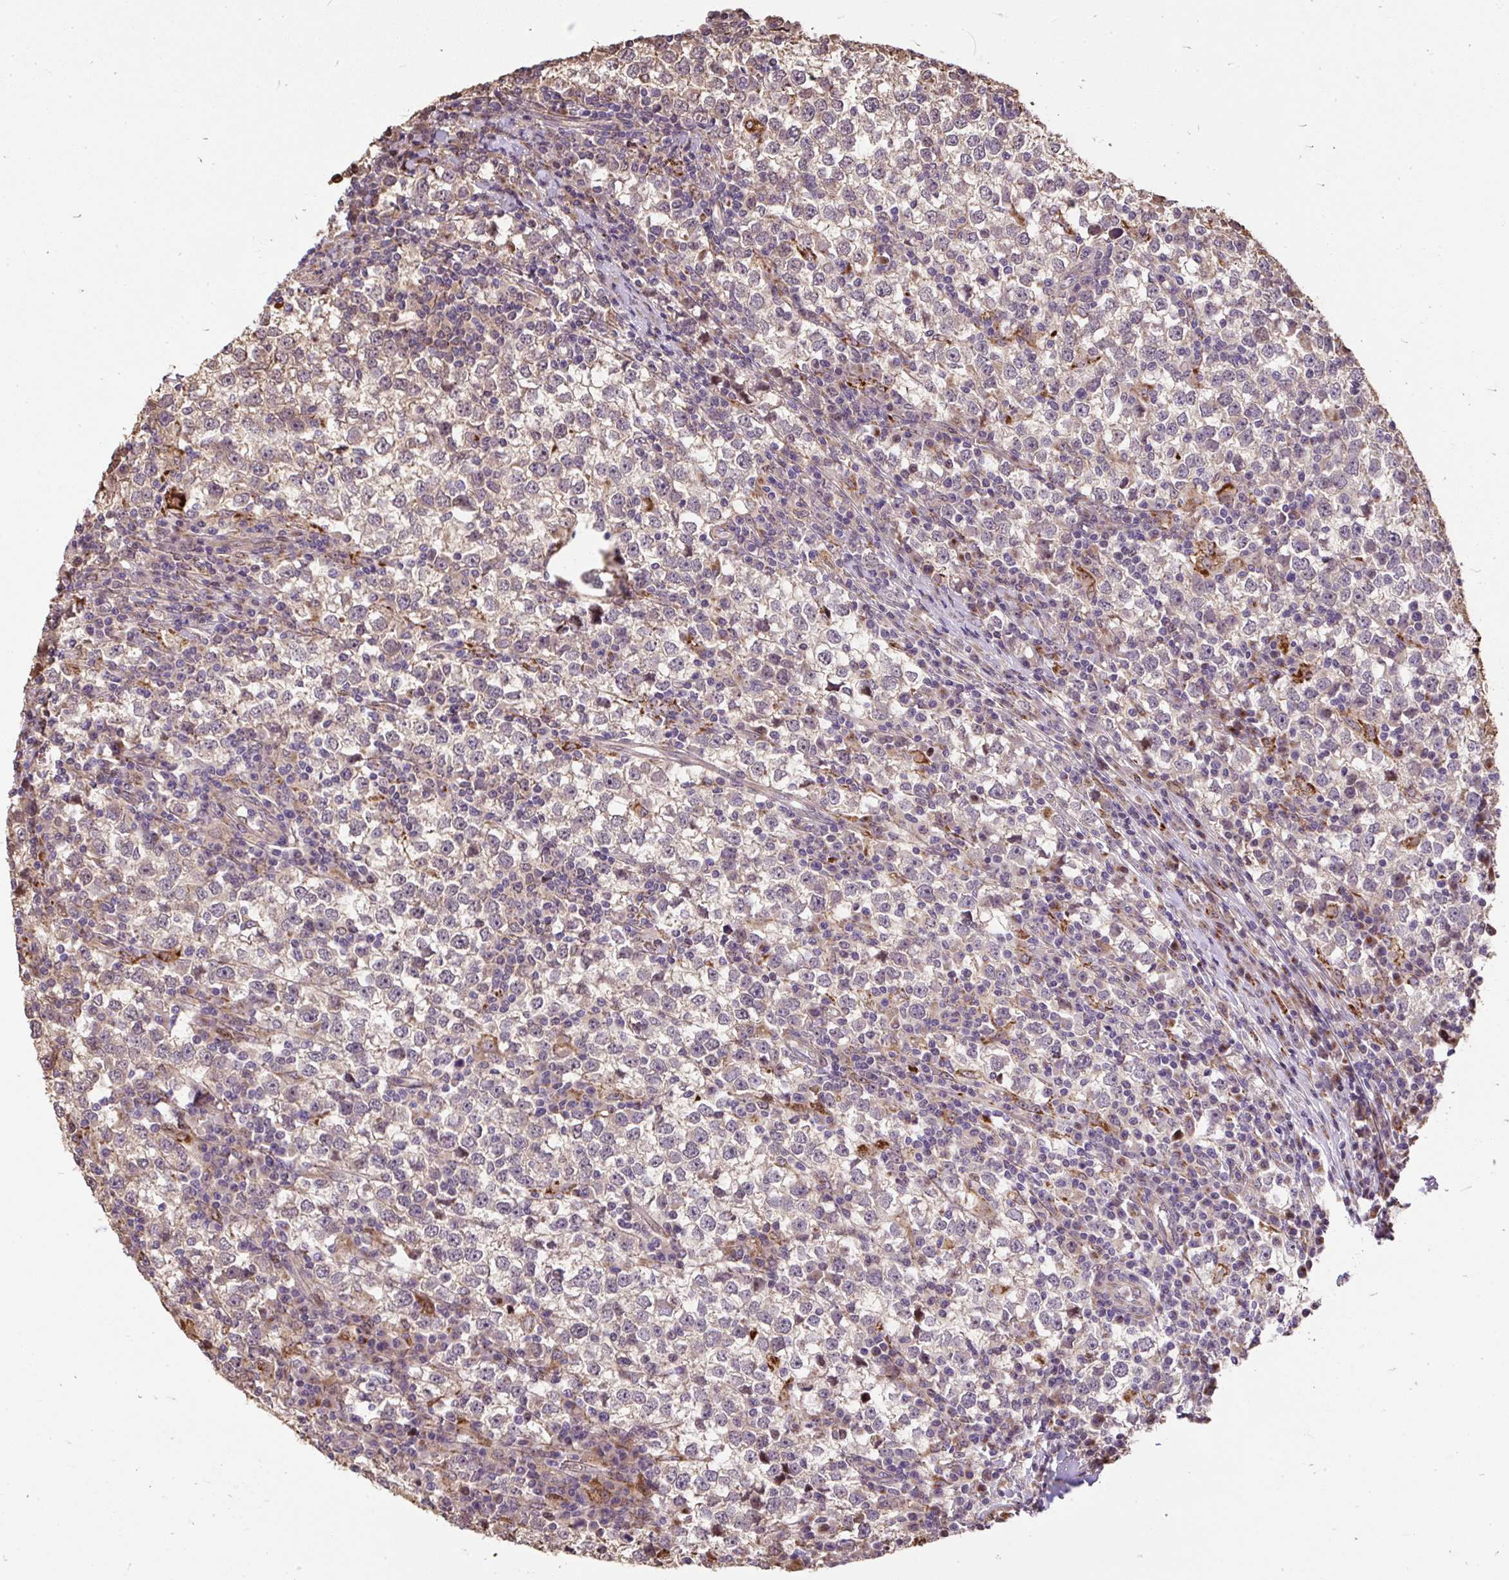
{"staining": {"intensity": "weak", "quantity": "<25%", "location": "cytoplasmic/membranous"}, "tissue": "testis cancer", "cell_type": "Tumor cells", "image_type": "cancer", "snomed": [{"axis": "morphology", "description": "Seminoma, NOS"}, {"axis": "topography", "description": "Testis"}], "caption": "IHC photomicrograph of testis seminoma stained for a protein (brown), which demonstrates no staining in tumor cells.", "gene": "PUS7L", "patient": {"sex": "male", "age": 65}}